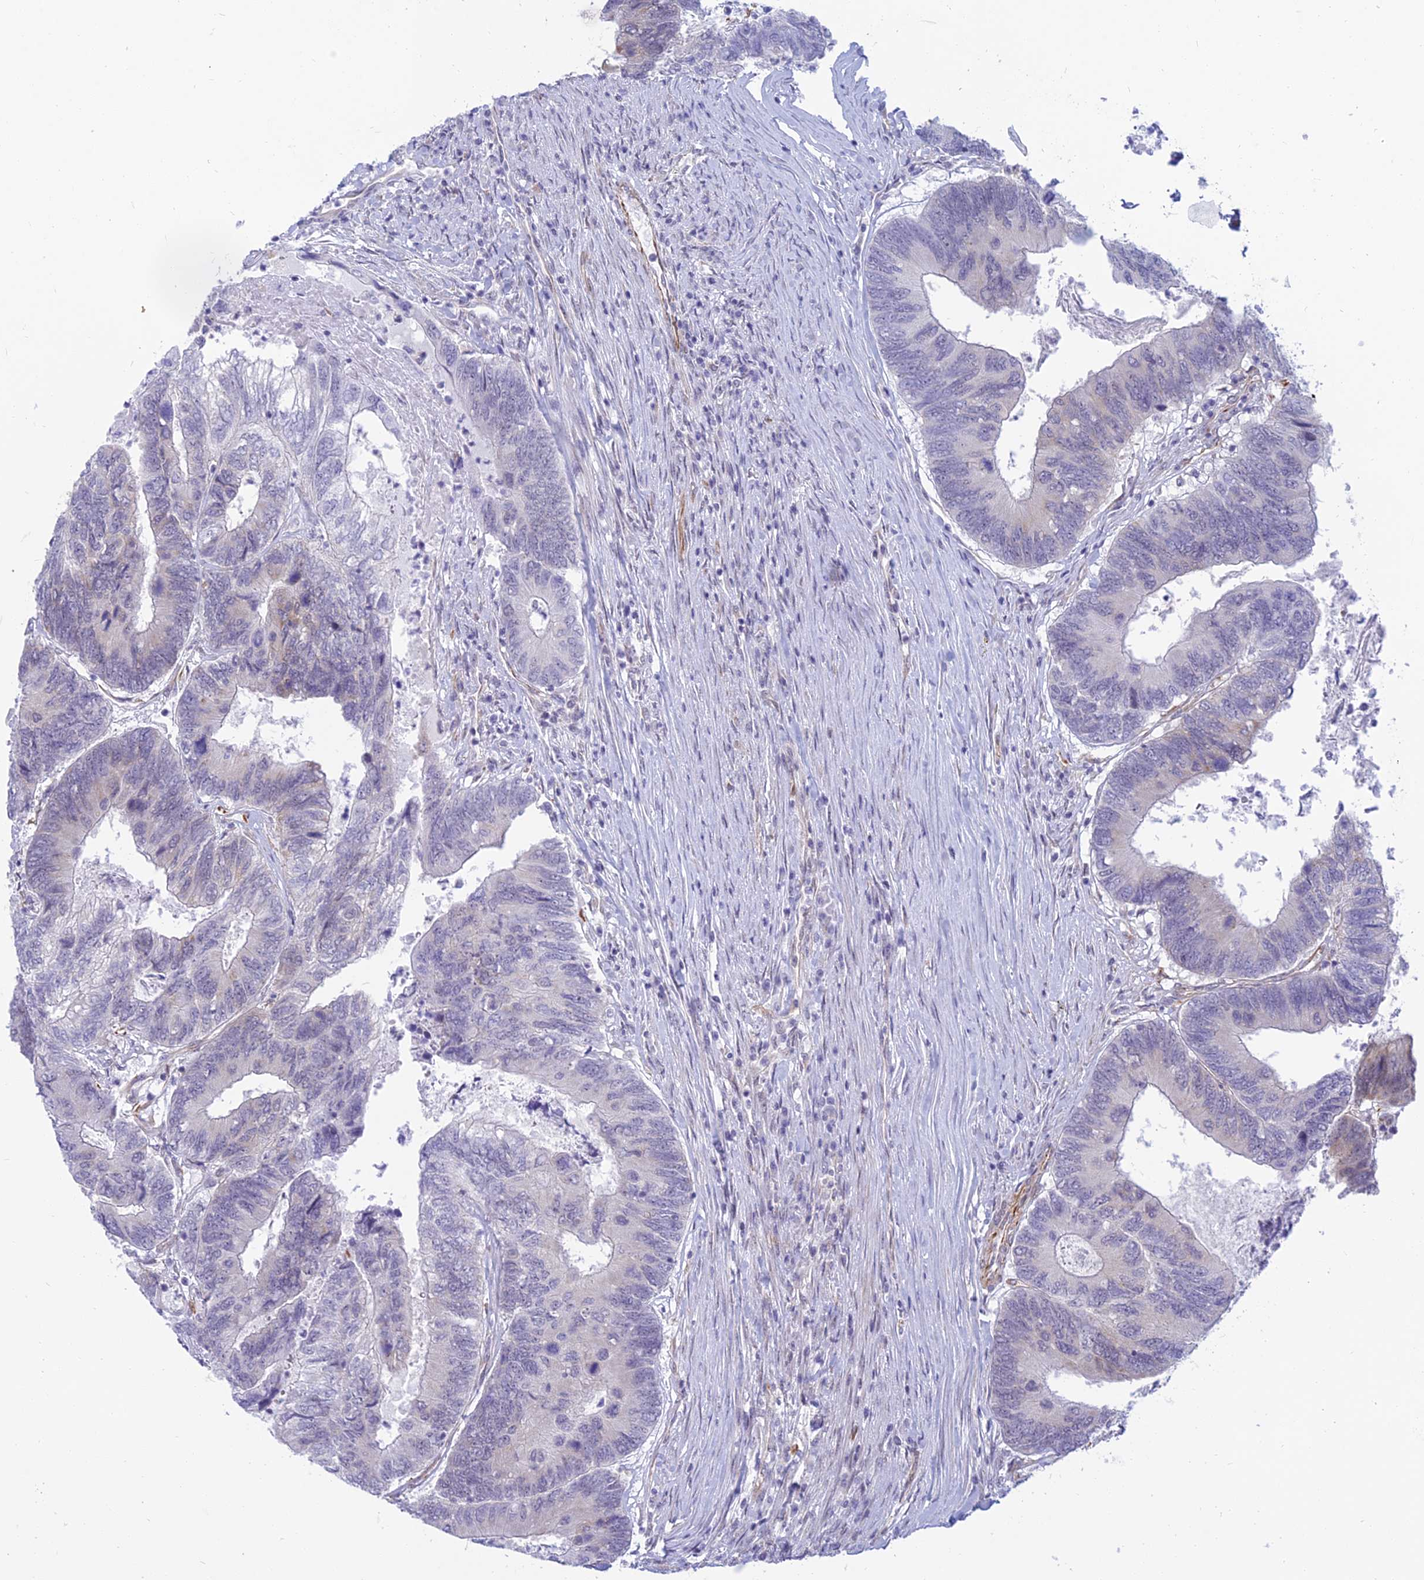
{"staining": {"intensity": "weak", "quantity": "<25%", "location": "cytoplasmic/membranous"}, "tissue": "colorectal cancer", "cell_type": "Tumor cells", "image_type": "cancer", "snomed": [{"axis": "morphology", "description": "Adenocarcinoma, NOS"}, {"axis": "topography", "description": "Colon"}], "caption": "Tumor cells are negative for protein expression in human adenocarcinoma (colorectal).", "gene": "SAPCD2", "patient": {"sex": "female", "age": 67}}